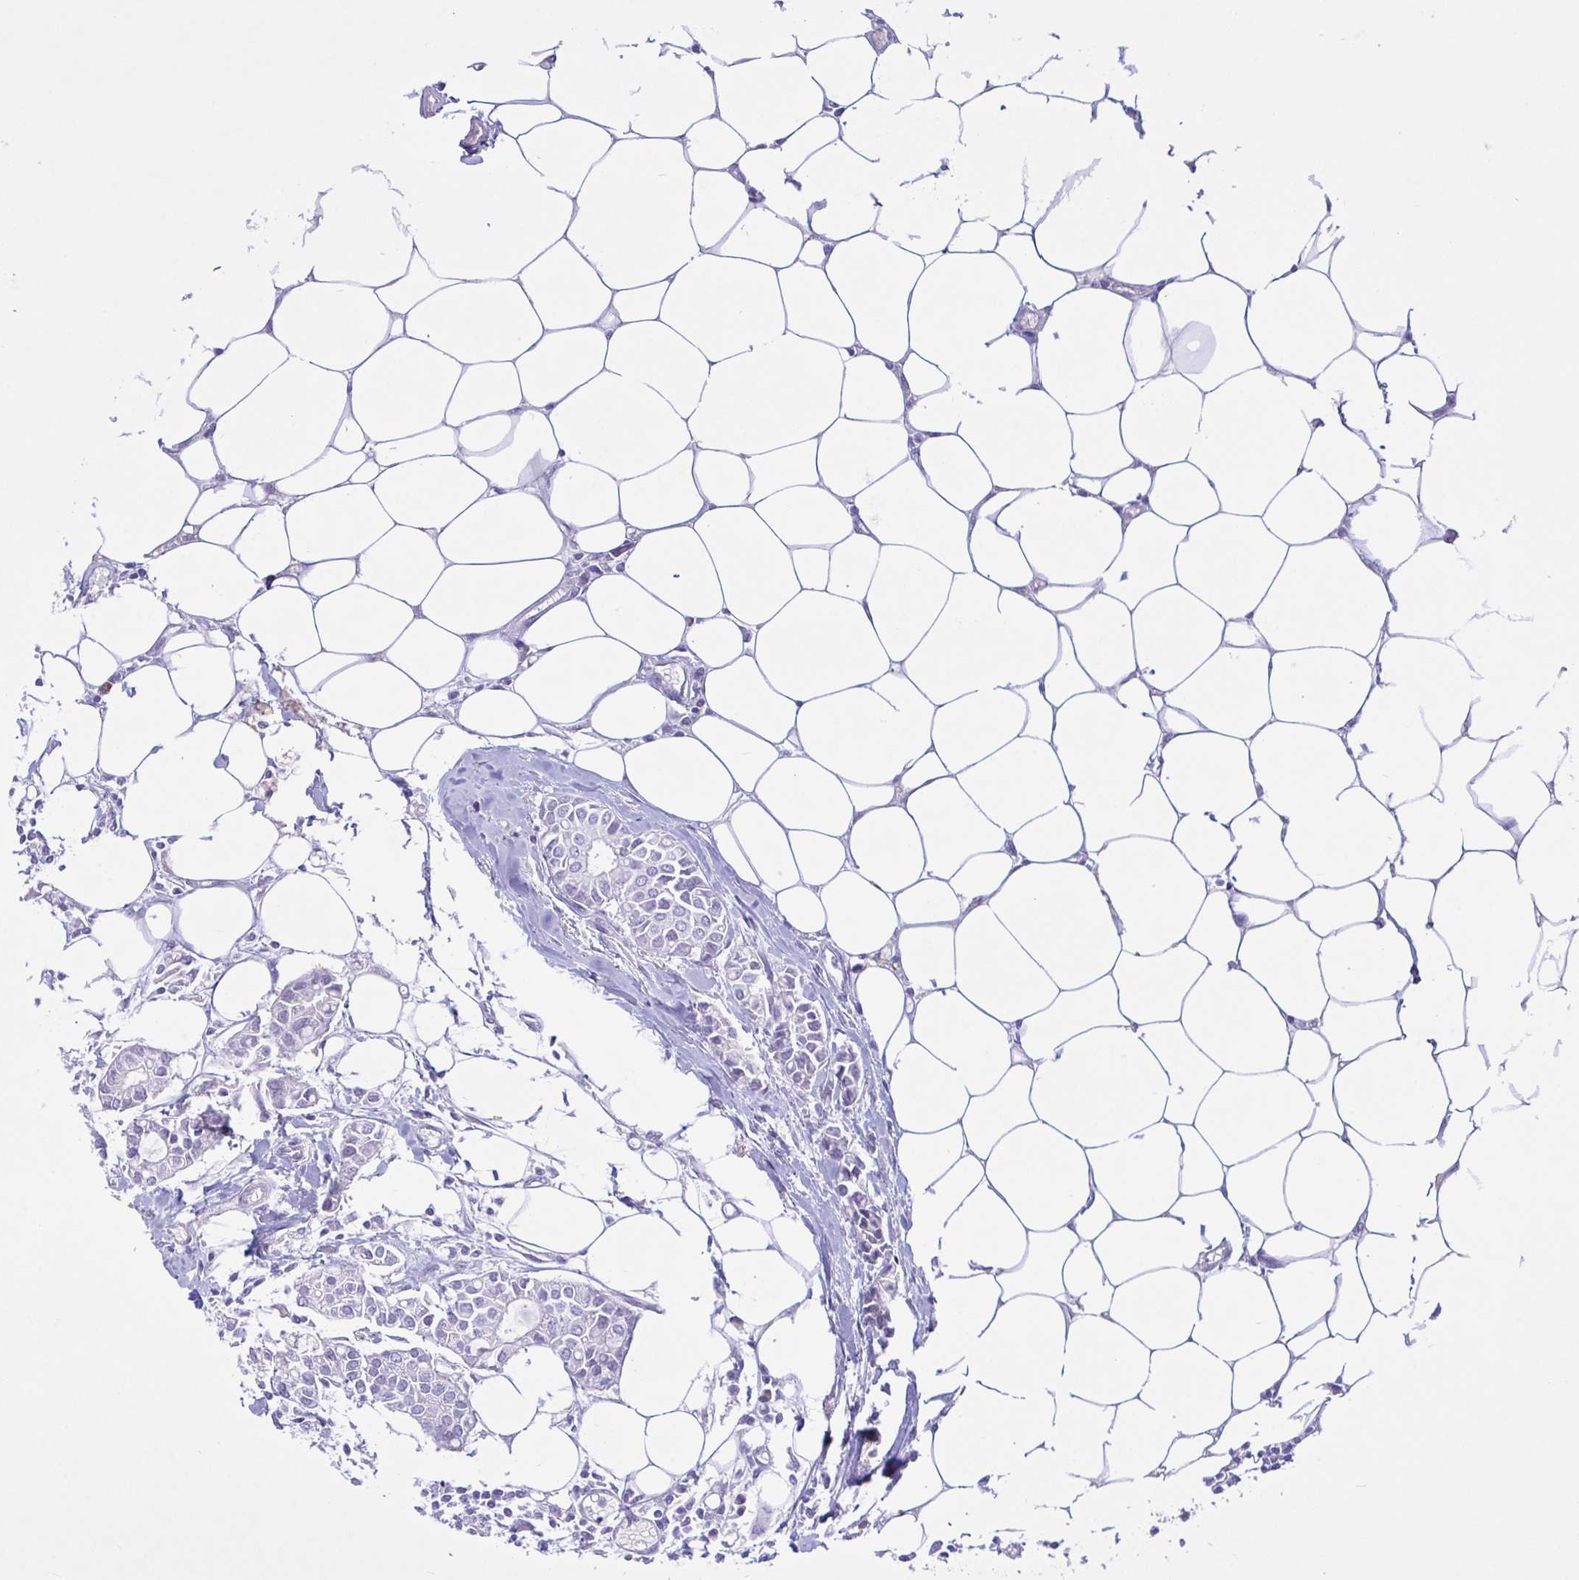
{"staining": {"intensity": "negative", "quantity": "none", "location": "none"}, "tissue": "breast cancer", "cell_type": "Tumor cells", "image_type": "cancer", "snomed": [{"axis": "morphology", "description": "Duct carcinoma"}, {"axis": "topography", "description": "Breast"}], "caption": "This is a histopathology image of immunohistochemistry (IHC) staining of breast cancer (invasive ductal carcinoma), which shows no expression in tumor cells.", "gene": "FAM86B1", "patient": {"sex": "female", "age": 84}}